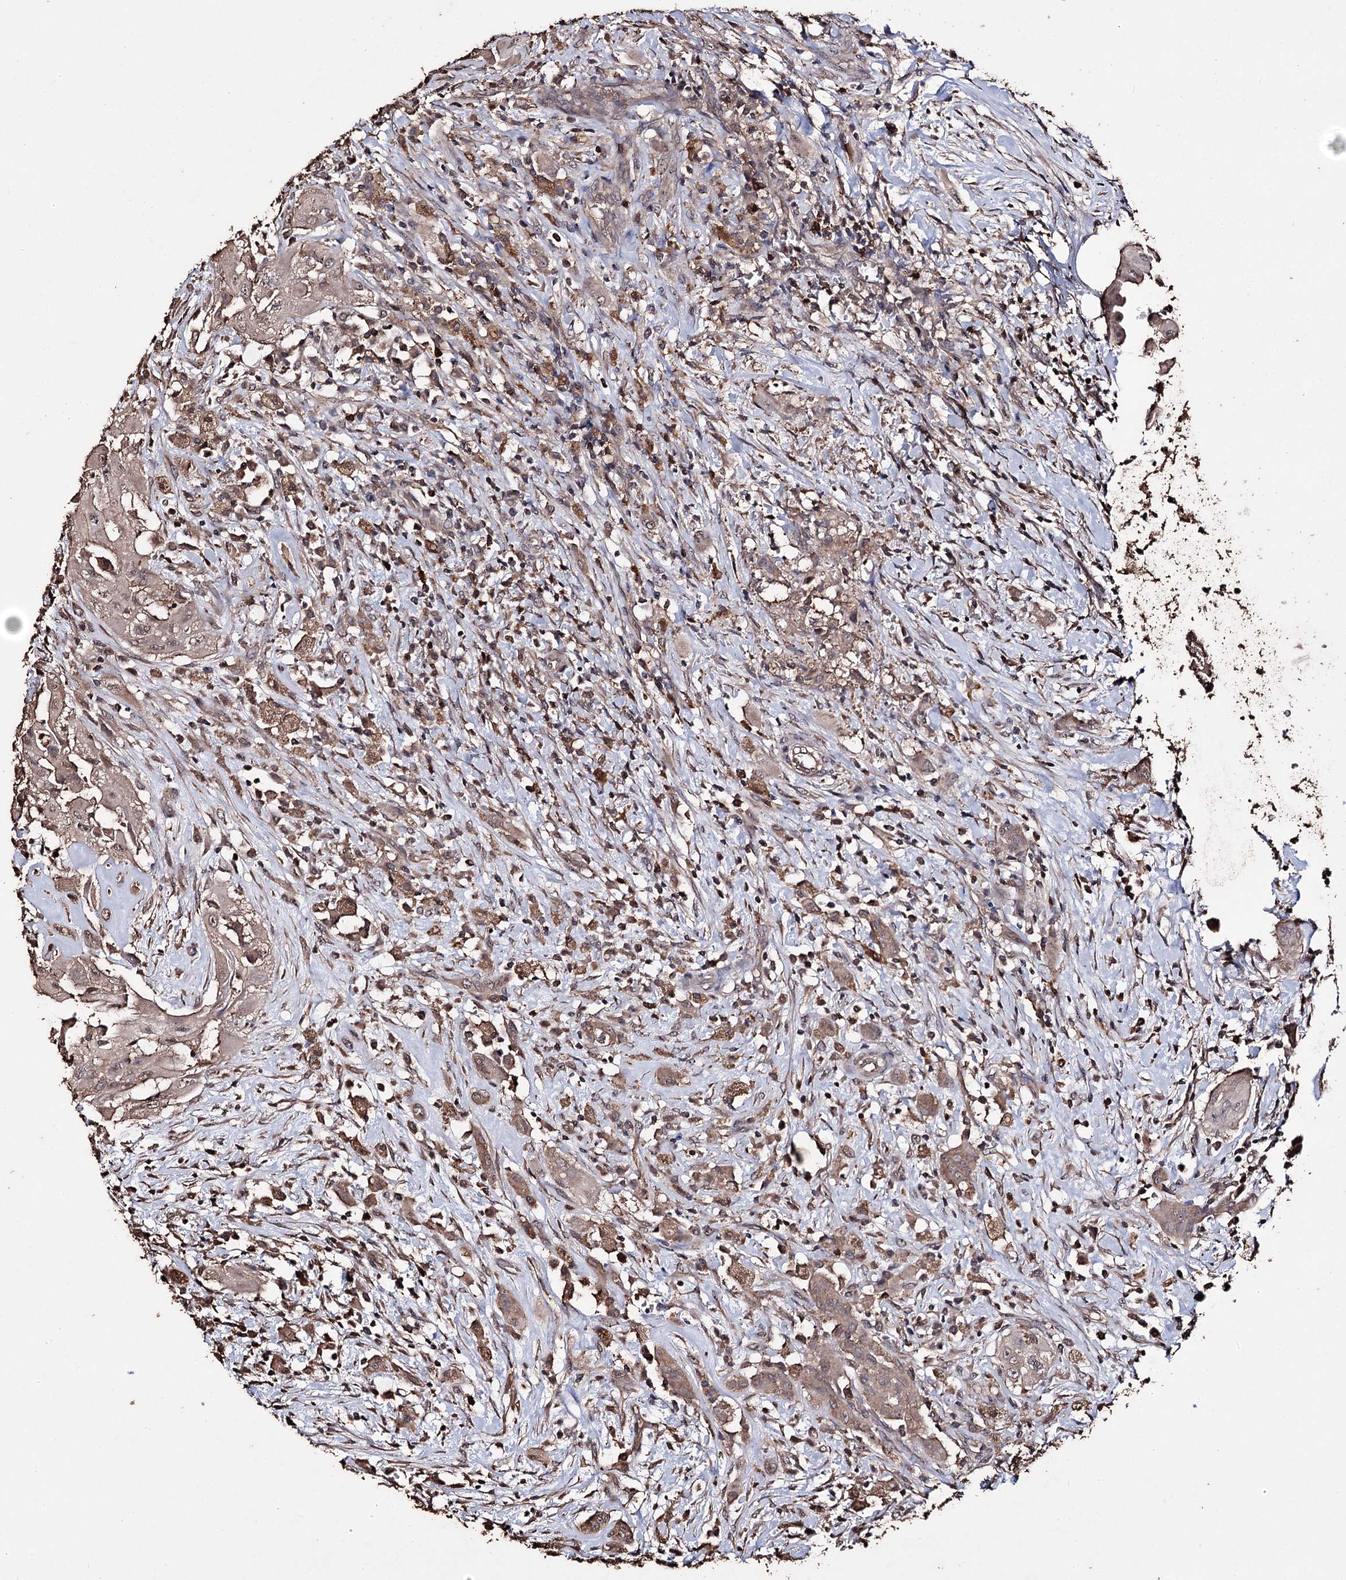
{"staining": {"intensity": "weak", "quantity": ">75%", "location": "cytoplasmic/membranous"}, "tissue": "thyroid cancer", "cell_type": "Tumor cells", "image_type": "cancer", "snomed": [{"axis": "morphology", "description": "Papillary adenocarcinoma, NOS"}, {"axis": "topography", "description": "Thyroid gland"}], "caption": "Immunohistochemistry (IHC) micrograph of neoplastic tissue: human thyroid cancer (papillary adenocarcinoma) stained using immunohistochemistry demonstrates low levels of weak protein expression localized specifically in the cytoplasmic/membranous of tumor cells, appearing as a cytoplasmic/membranous brown color.", "gene": "ZNF662", "patient": {"sex": "female", "age": 59}}